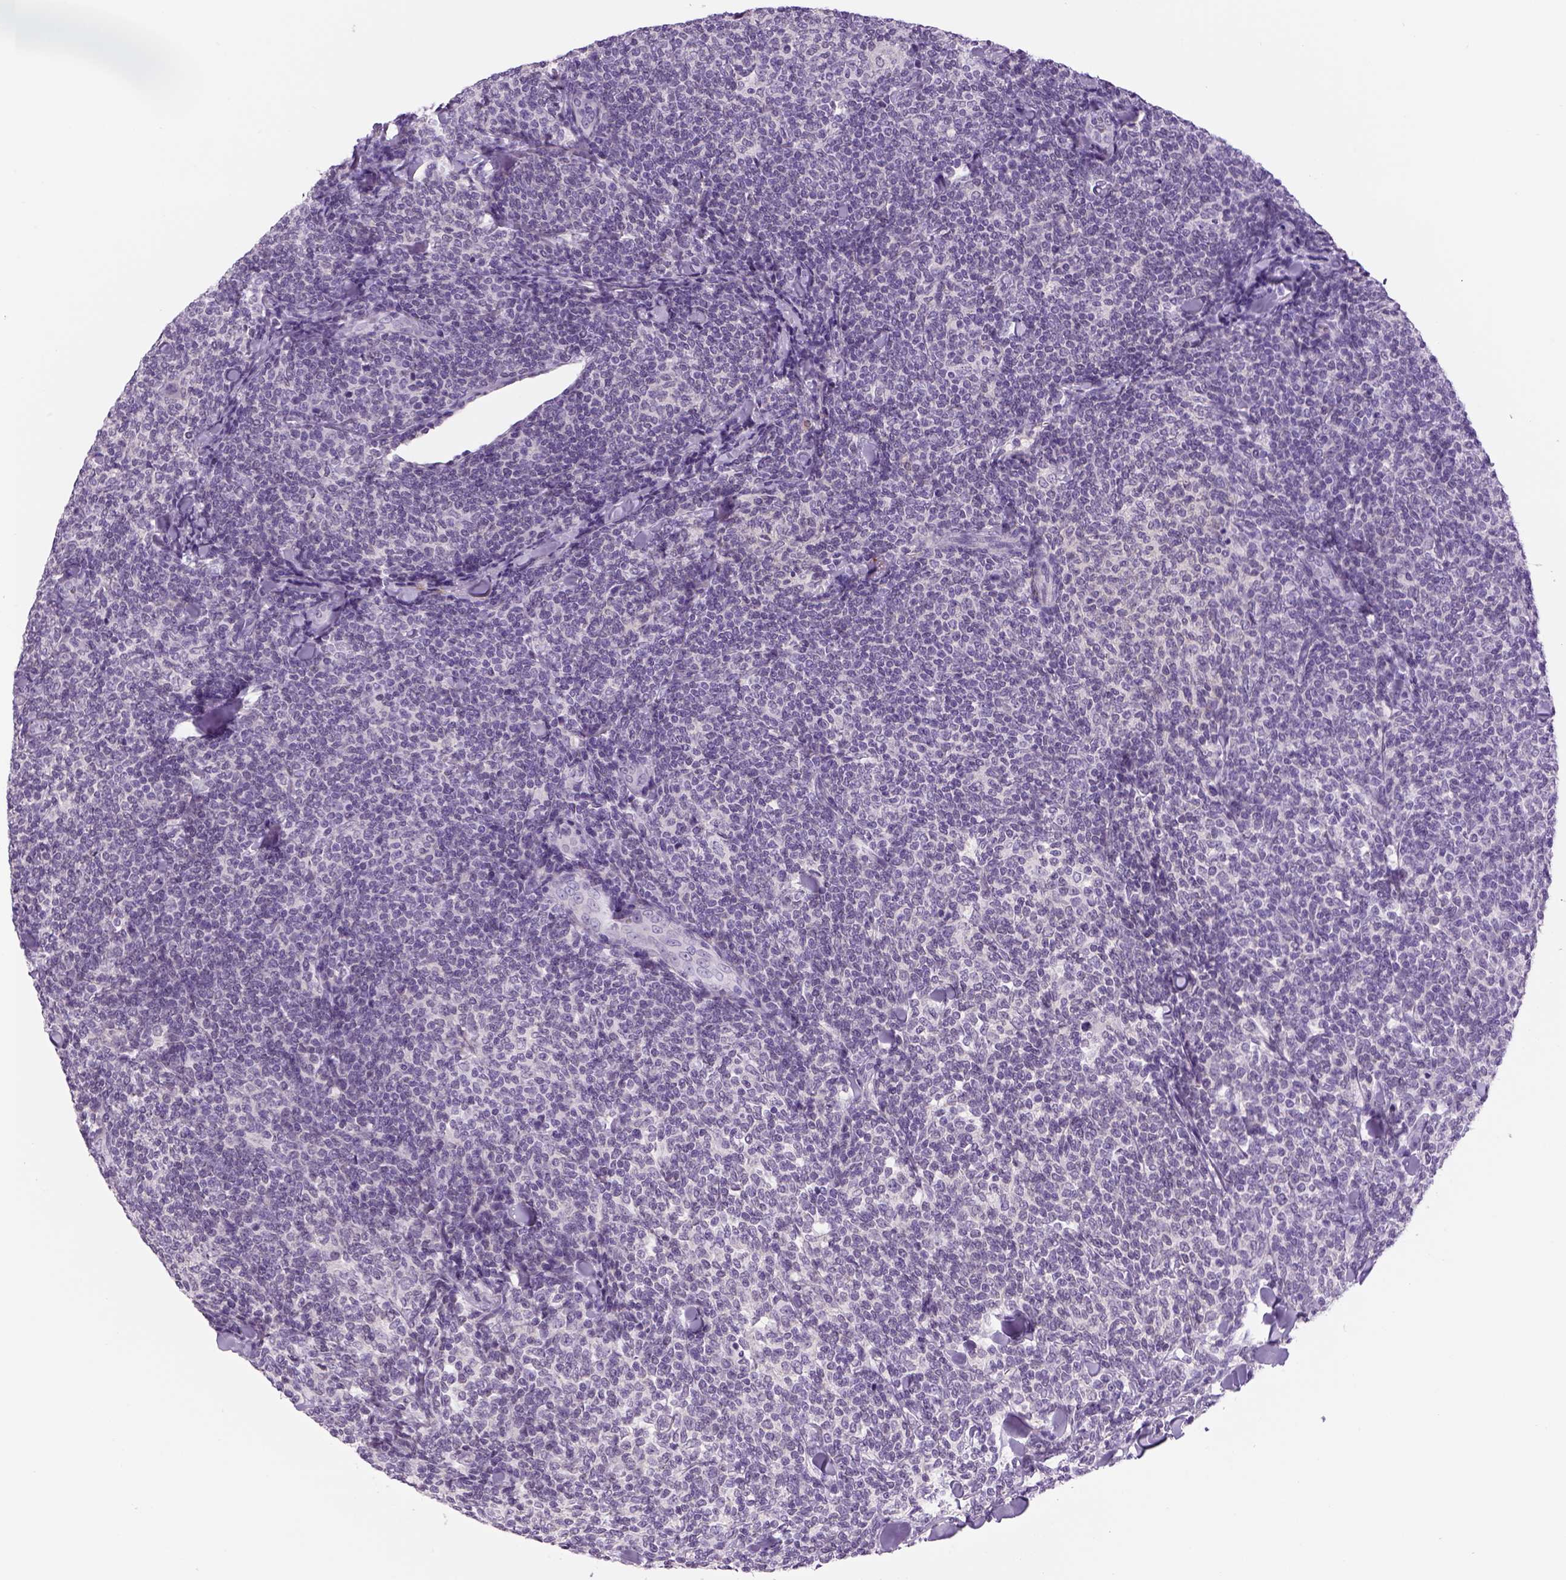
{"staining": {"intensity": "negative", "quantity": "none", "location": "none"}, "tissue": "lymphoma", "cell_type": "Tumor cells", "image_type": "cancer", "snomed": [{"axis": "morphology", "description": "Malignant lymphoma, non-Hodgkin's type, Low grade"}, {"axis": "topography", "description": "Lymph node"}], "caption": "Human lymphoma stained for a protein using IHC reveals no staining in tumor cells.", "gene": "DBH", "patient": {"sex": "female", "age": 56}}